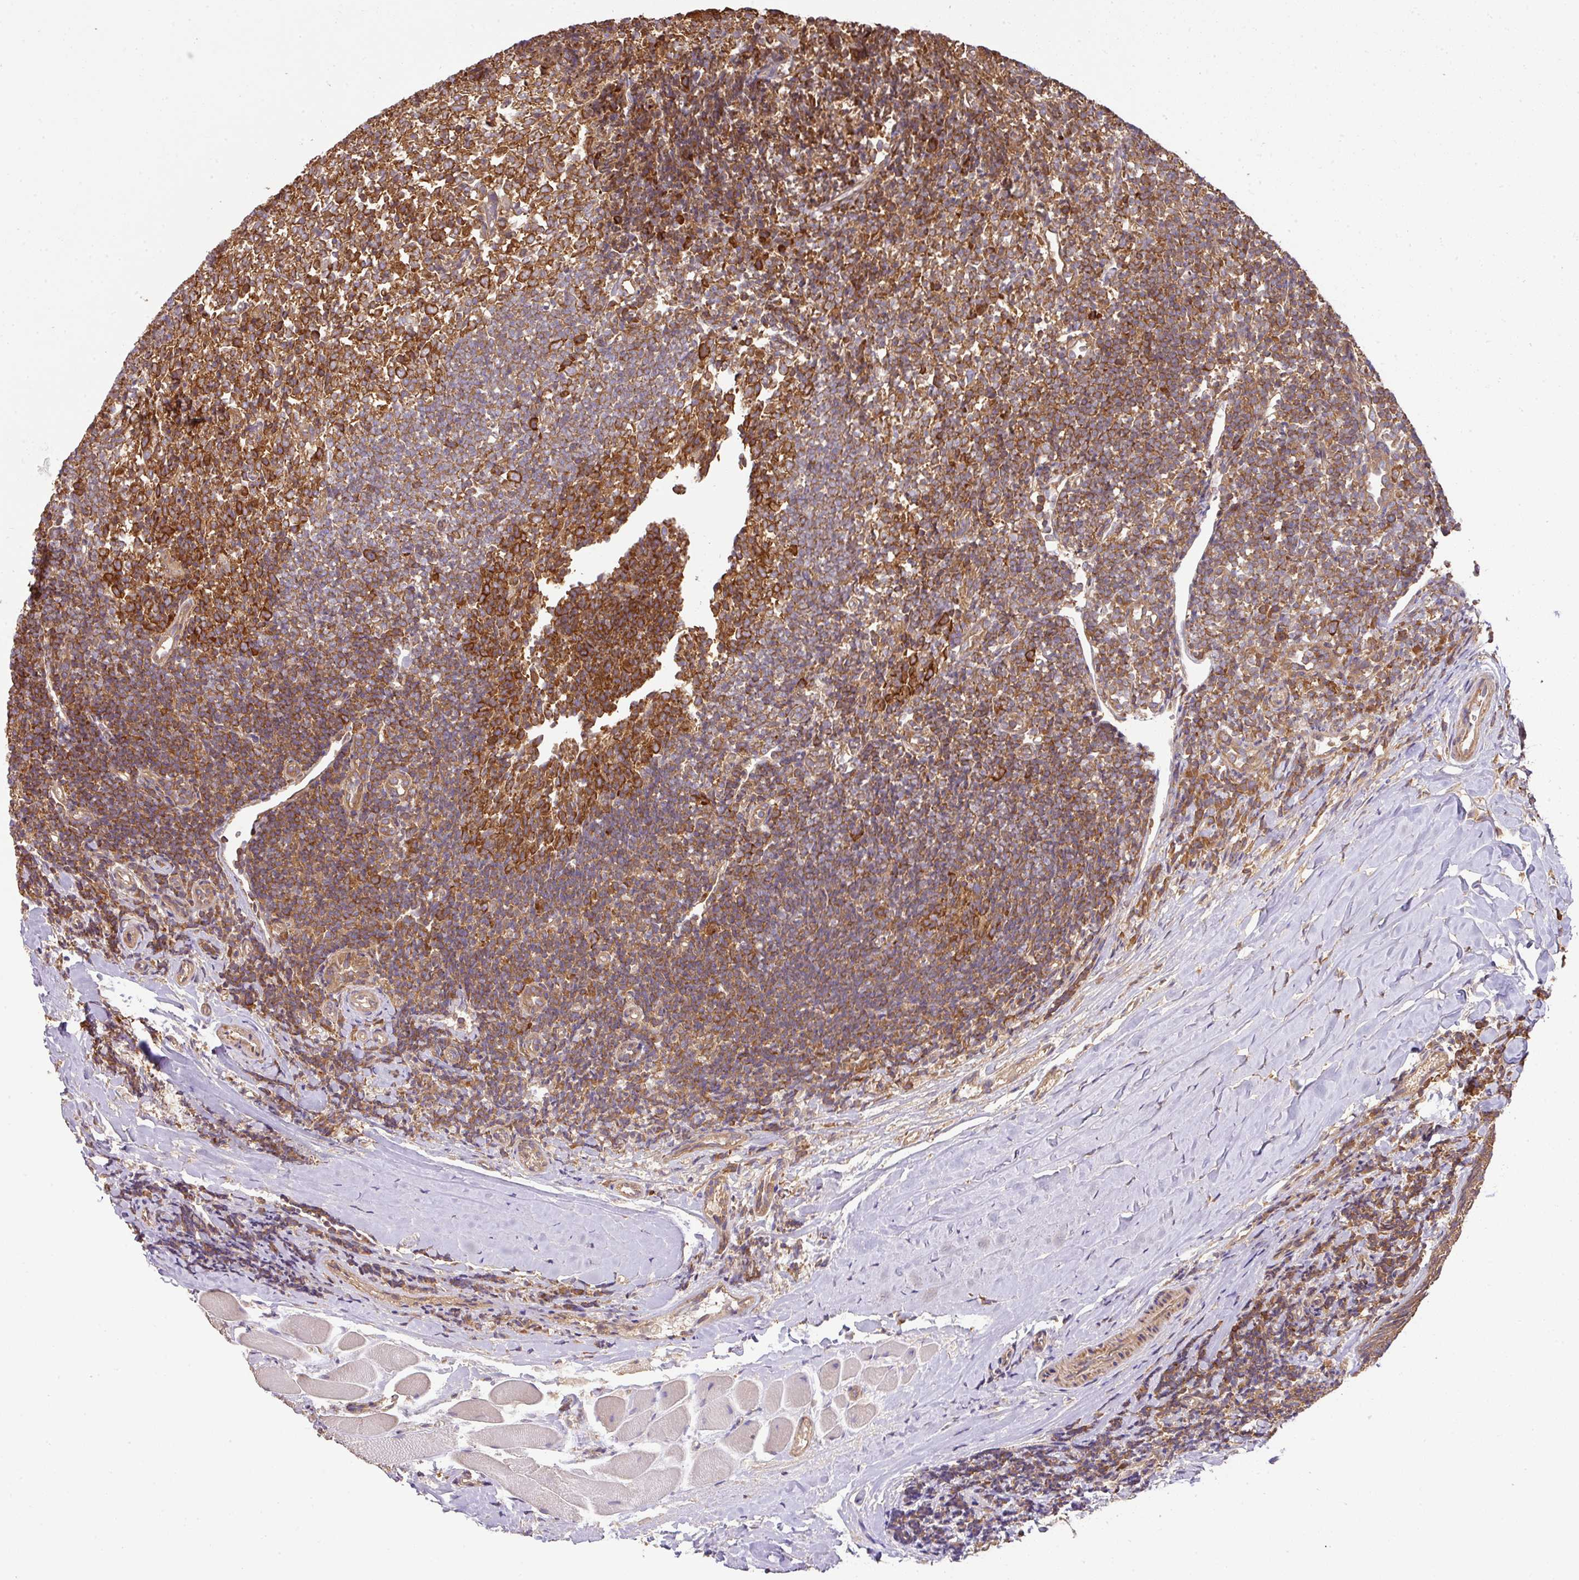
{"staining": {"intensity": "strong", "quantity": ">75%", "location": "cytoplasmic/membranous"}, "tissue": "tonsil", "cell_type": "Germinal center cells", "image_type": "normal", "snomed": [{"axis": "morphology", "description": "Normal tissue, NOS"}, {"axis": "topography", "description": "Tonsil"}], "caption": "Strong cytoplasmic/membranous protein positivity is seen in about >75% of germinal center cells in tonsil.", "gene": "GSPT1", "patient": {"sex": "female", "age": 10}}